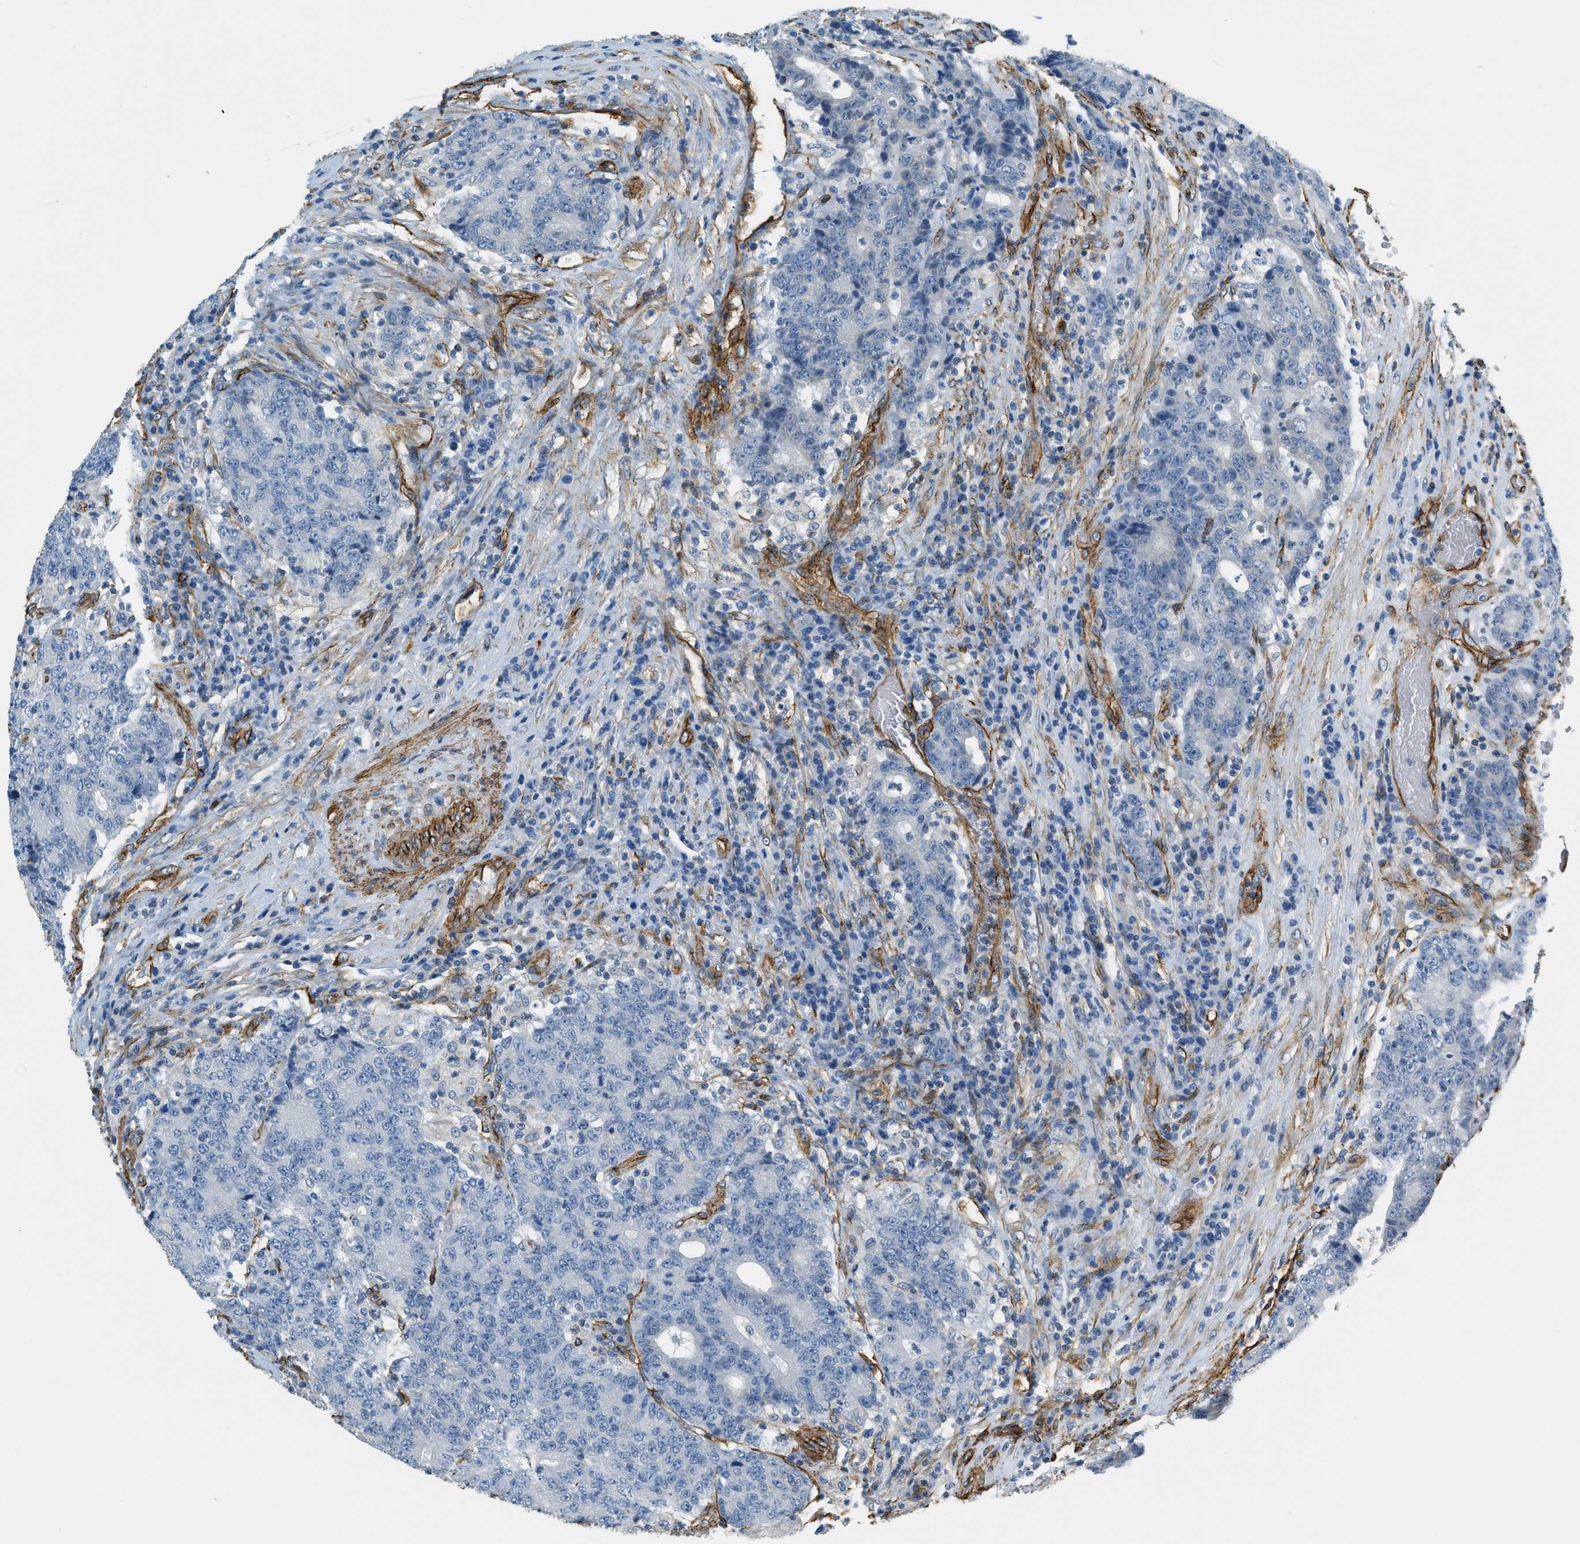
{"staining": {"intensity": "negative", "quantity": "none", "location": "none"}, "tissue": "colorectal cancer", "cell_type": "Tumor cells", "image_type": "cancer", "snomed": [{"axis": "morphology", "description": "Normal tissue, NOS"}, {"axis": "morphology", "description": "Adenocarcinoma, NOS"}, {"axis": "topography", "description": "Colon"}], "caption": "Colorectal cancer was stained to show a protein in brown. There is no significant positivity in tumor cells.", "gene": "TMEM43", "patient": {"sex": "female", "age": 75}}